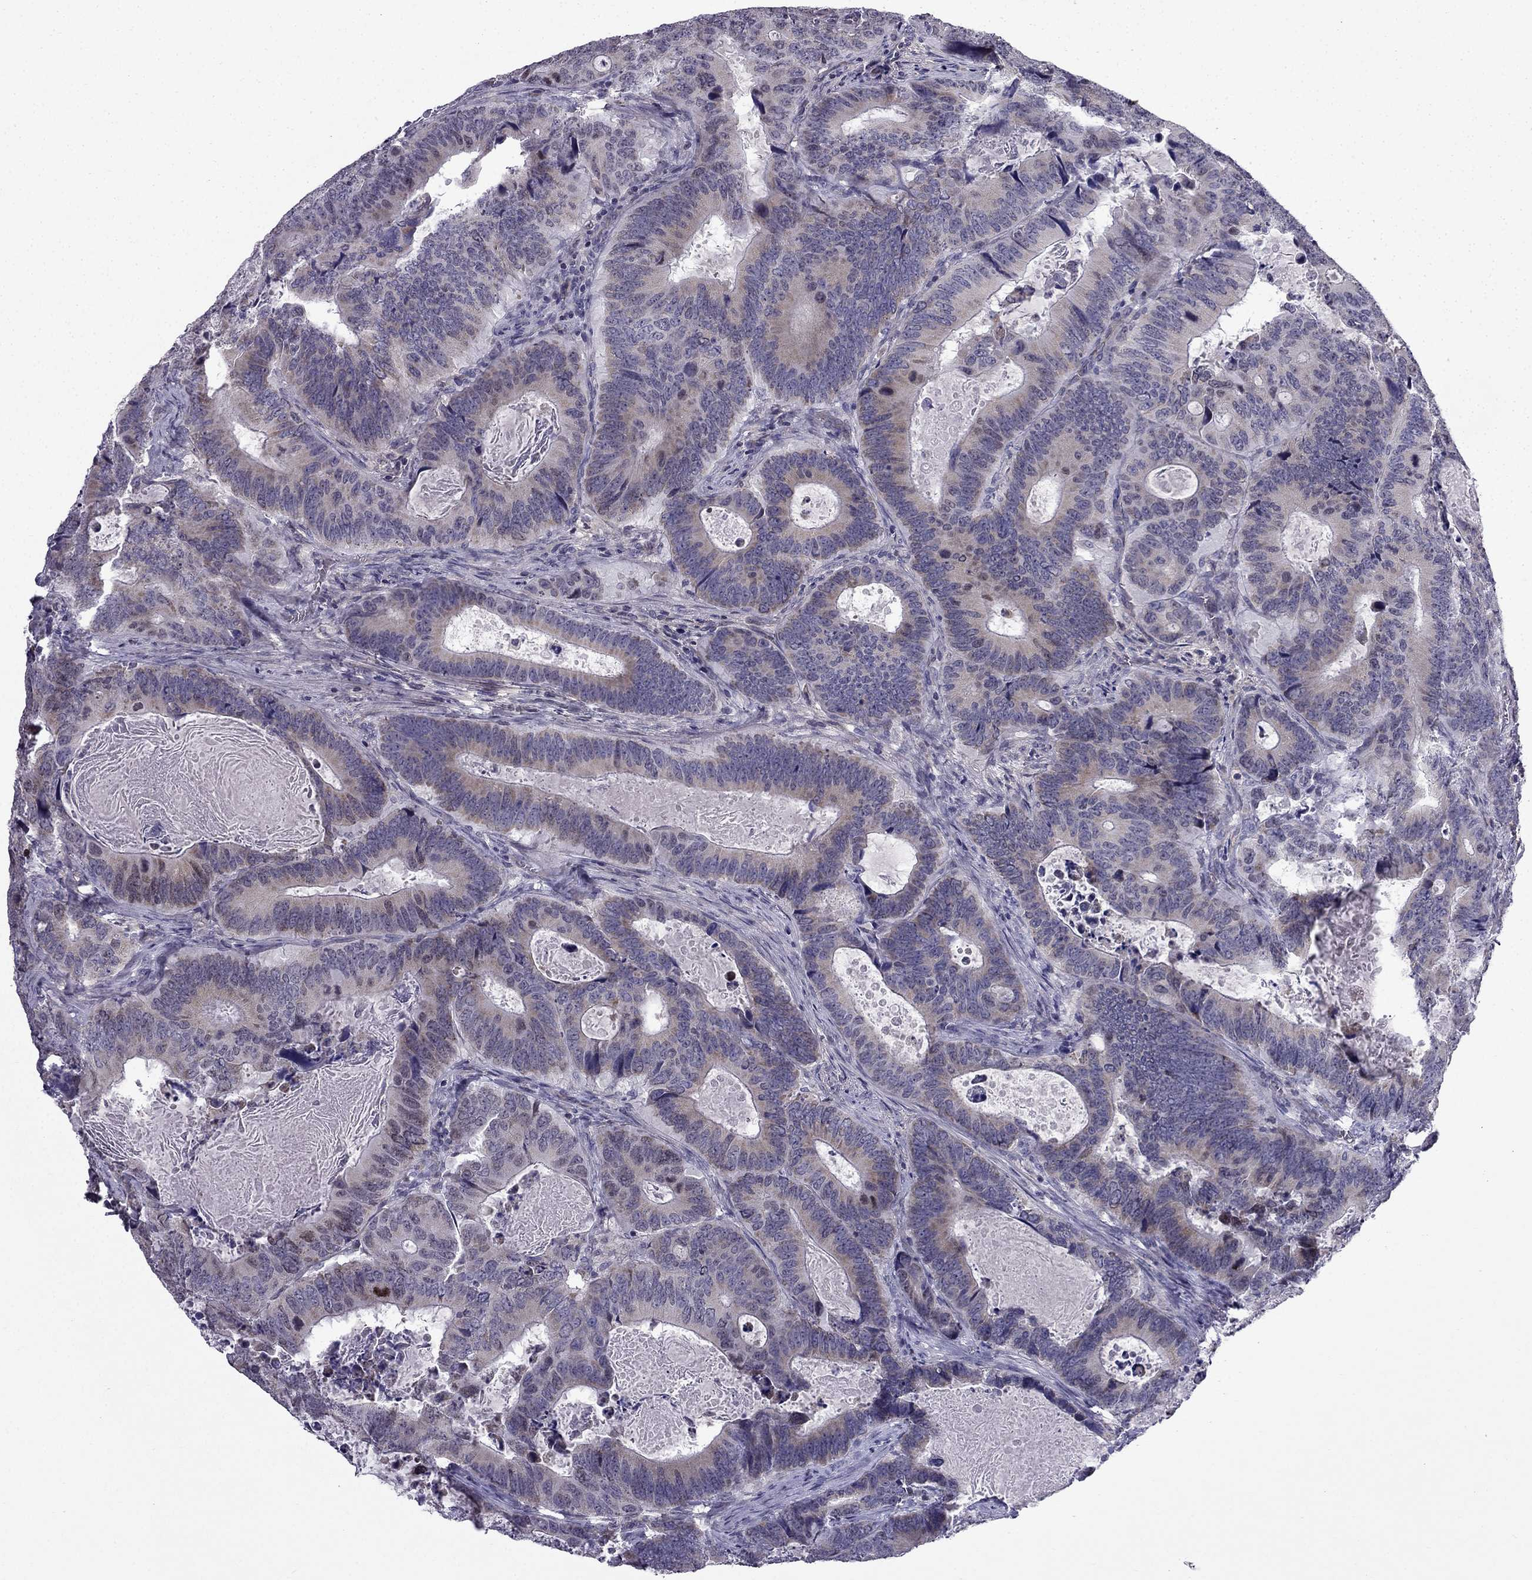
{"staining": {"intensity": "weak", "quantity": ">75%", "location": "cytoplasmic/membranous"}, "tissue": "colorectal cancer", "cell_type": "Tumor cells", "image_type": "cancer", "snomed": [{"axis": "morphology", "description": "Adenocarcinoma, NOS"}, {"axis": "topography", "description": "Colon"}], "caption": "A histopathology image of human colorectal cancer (adenocarcinoma) stained for a protein displays weak cytoplasmic/membranous brown staining in tumor cells.", "gene": "SLC6A2", "patient": {"sex": "female", "age": 82}}